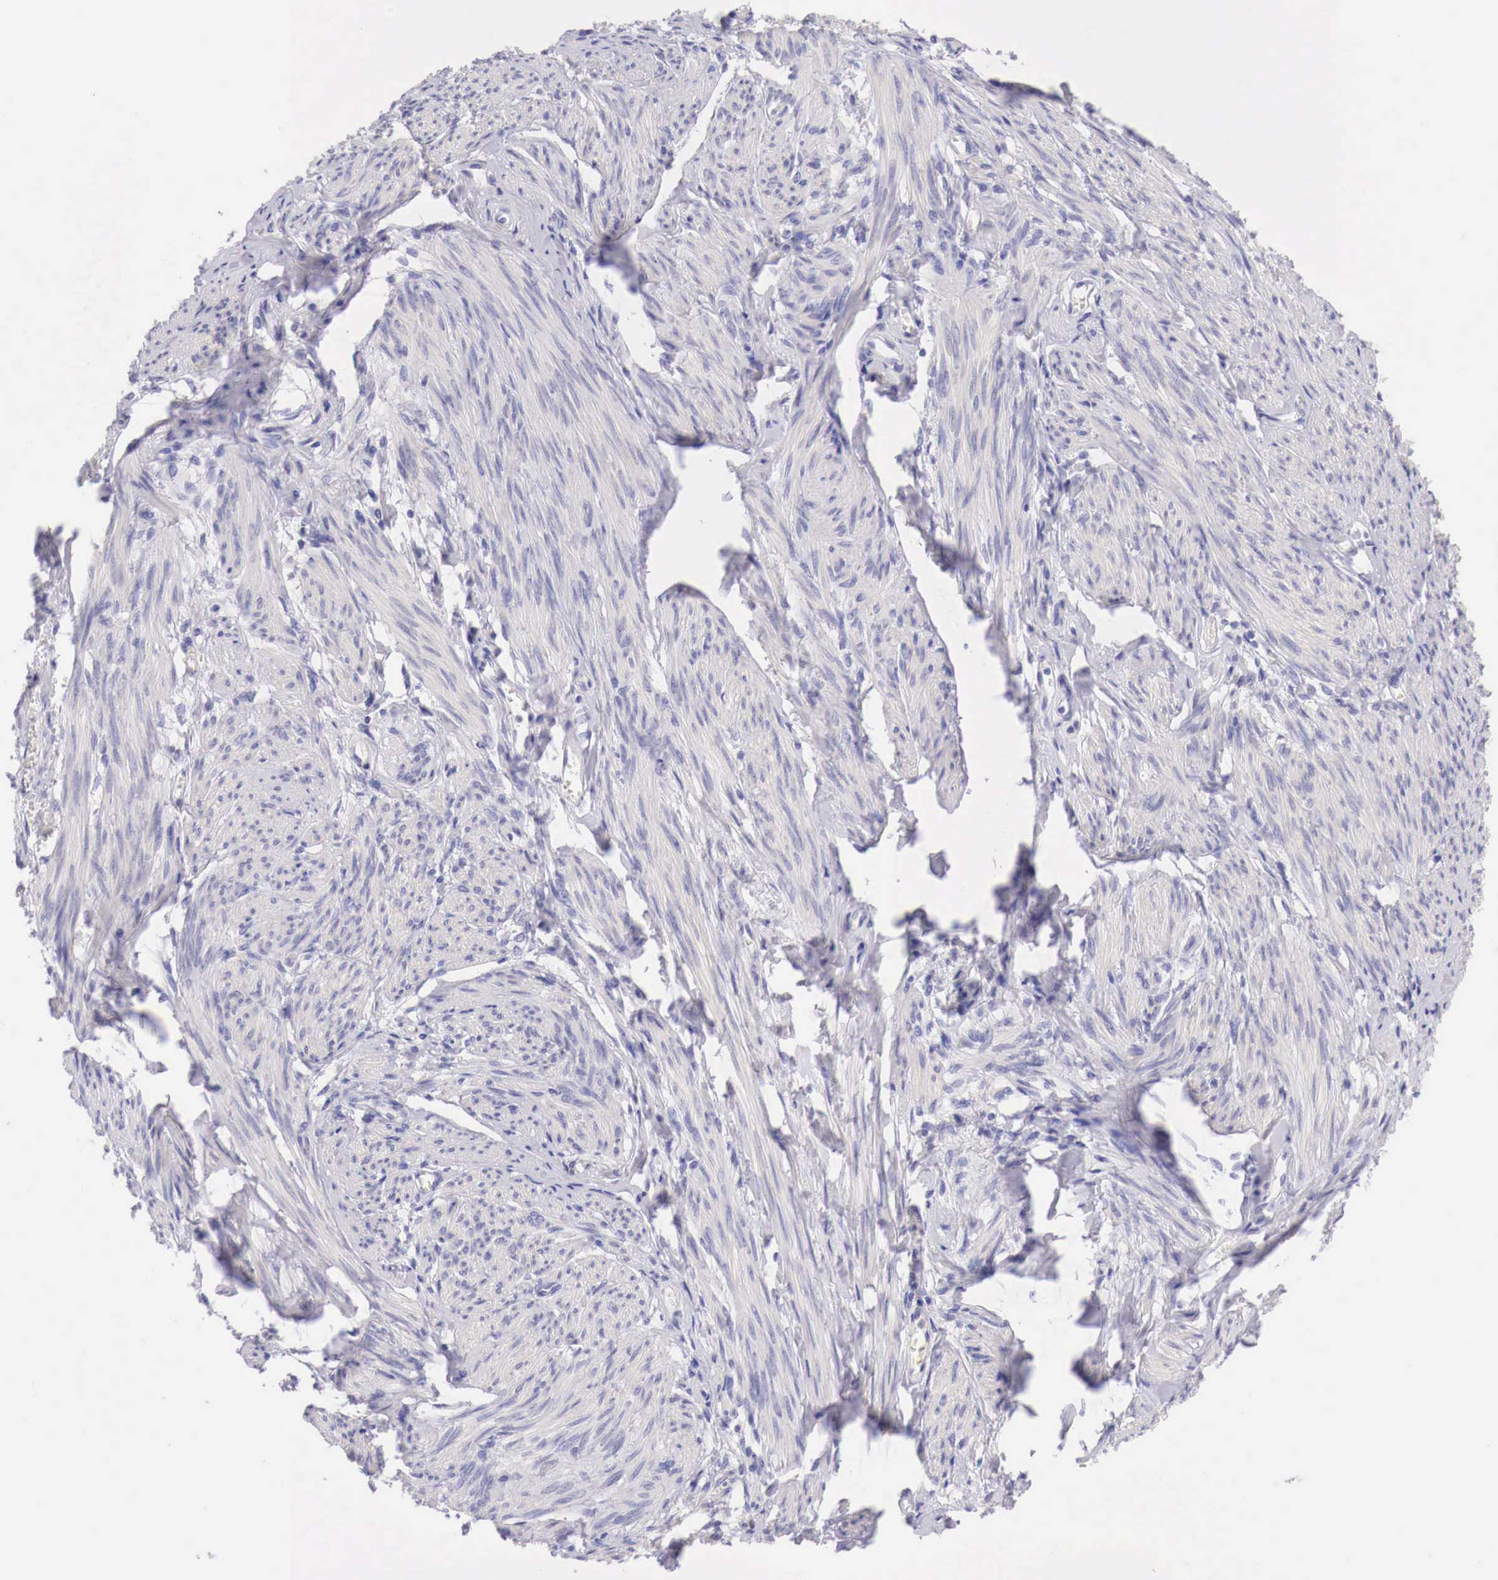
{"staining": {"intensity": "negative", "quantity": "none", "location": "none"}, "tissue": "endometrial cancer", "cell_type": "Tumor cells", "image_type": "cancer", "snomed": [{"axis": "morphology", "description": "Adenocarcinoma, NOS"}, {"axis": "topography", "description": "Endometrium"}], "caption": "High magnification brightfield microscopy of endometrial adenocarcinoma stained with DAB (brown) and counterstained with hematoxylin (blue): tumor cells show no significant expression.", "gene": "BCL6", "patient": {"sex": "female", "age": 76}}